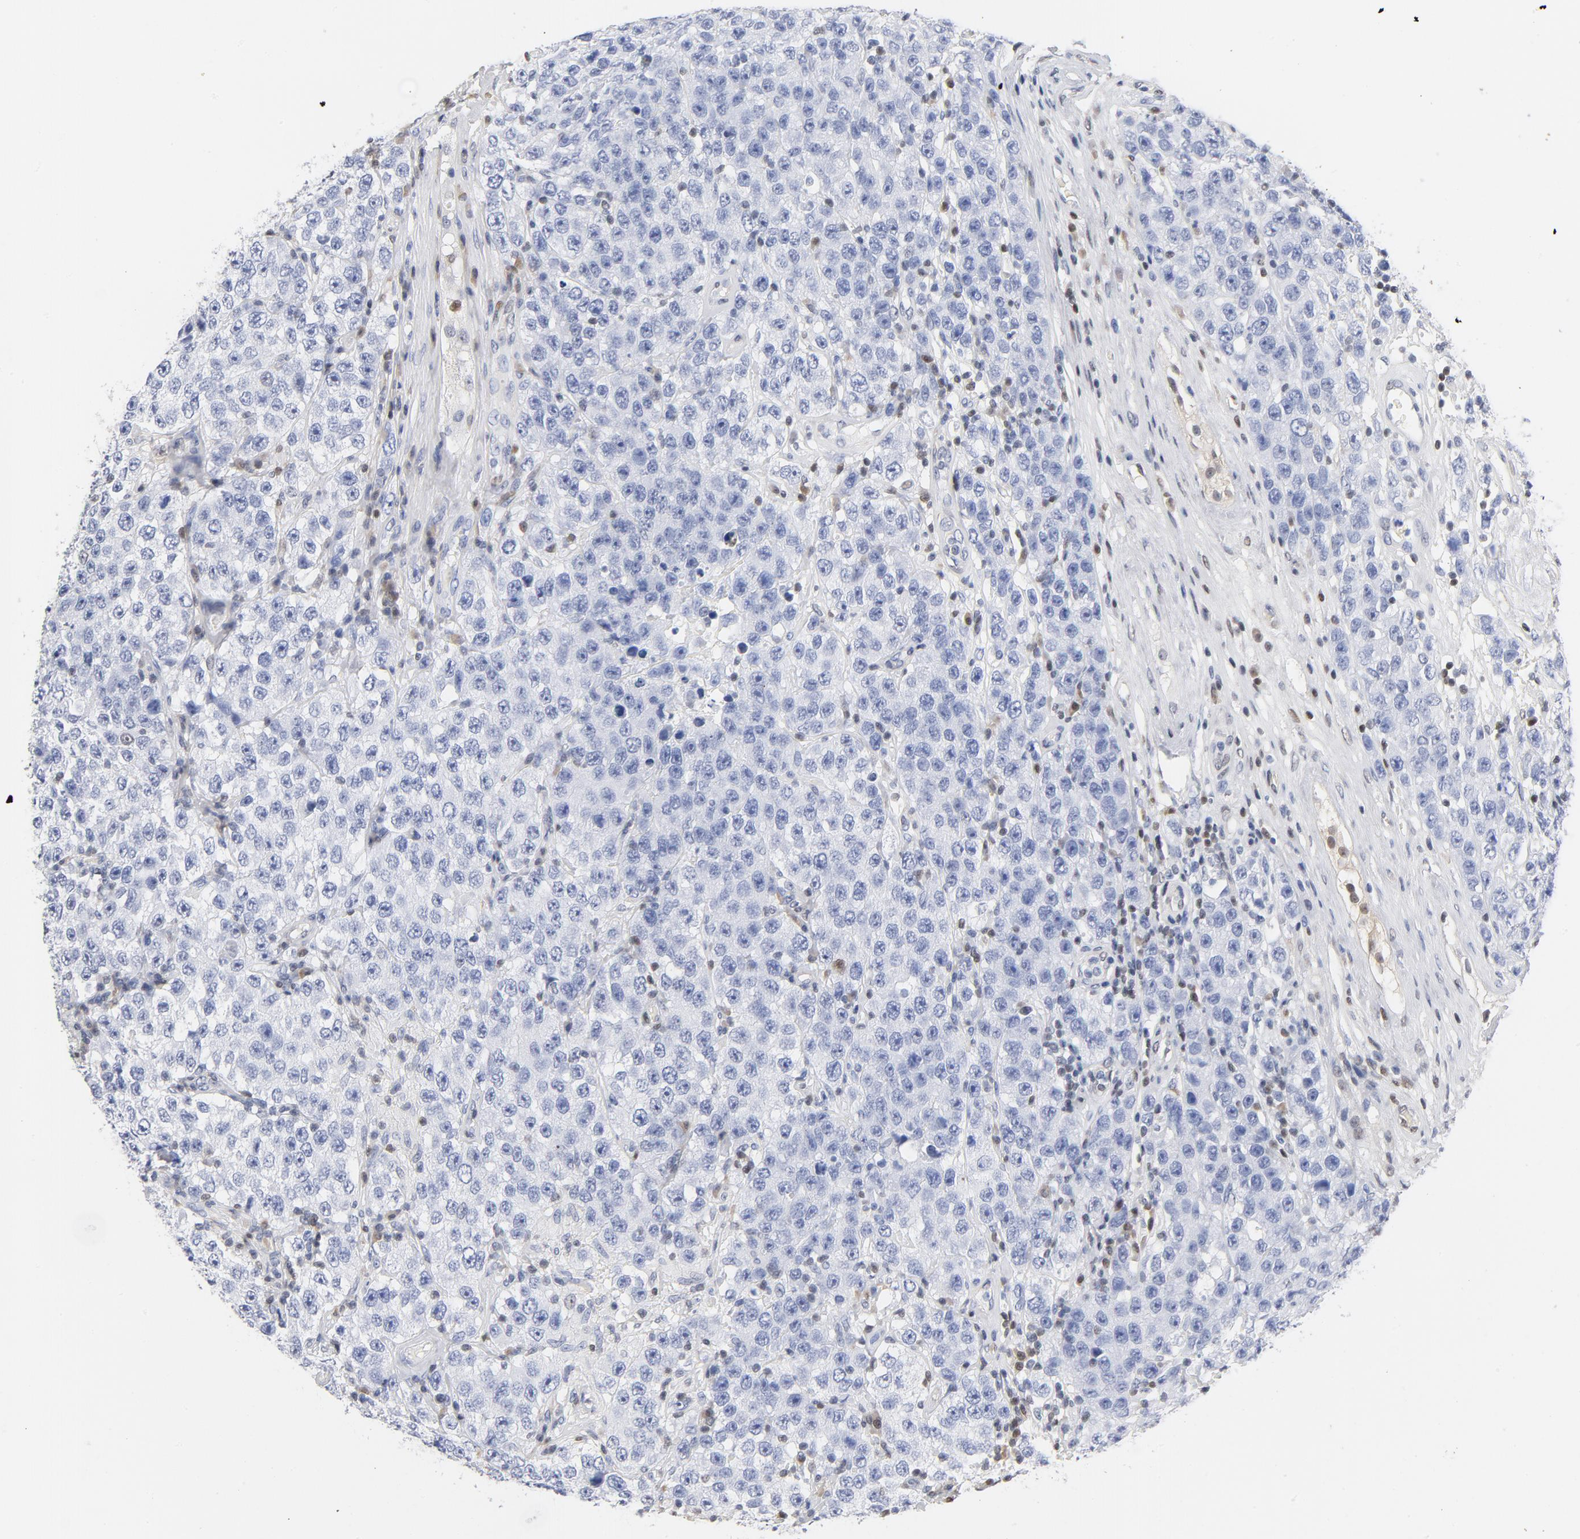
{"staining": {"intensity": "negative", "quantity": "none", "location": "none"}, "tissue": "testis cancer", "cell_type": "Tumor cells", "image_type": "cancer", "snomed": [{"axis": "morphology", "description": "Seminoma, NOS"}, {"axis": "topography", "description": "Testis"}], "caption": "High magnification brightfield microscopy of testis seminoma stained with DAB (brown) and counterstained with hematoxylin (blue): tumor cells show no significant staining.", "gene": "CDKN1B", "patient": {"sex": "male", "age": 52}}